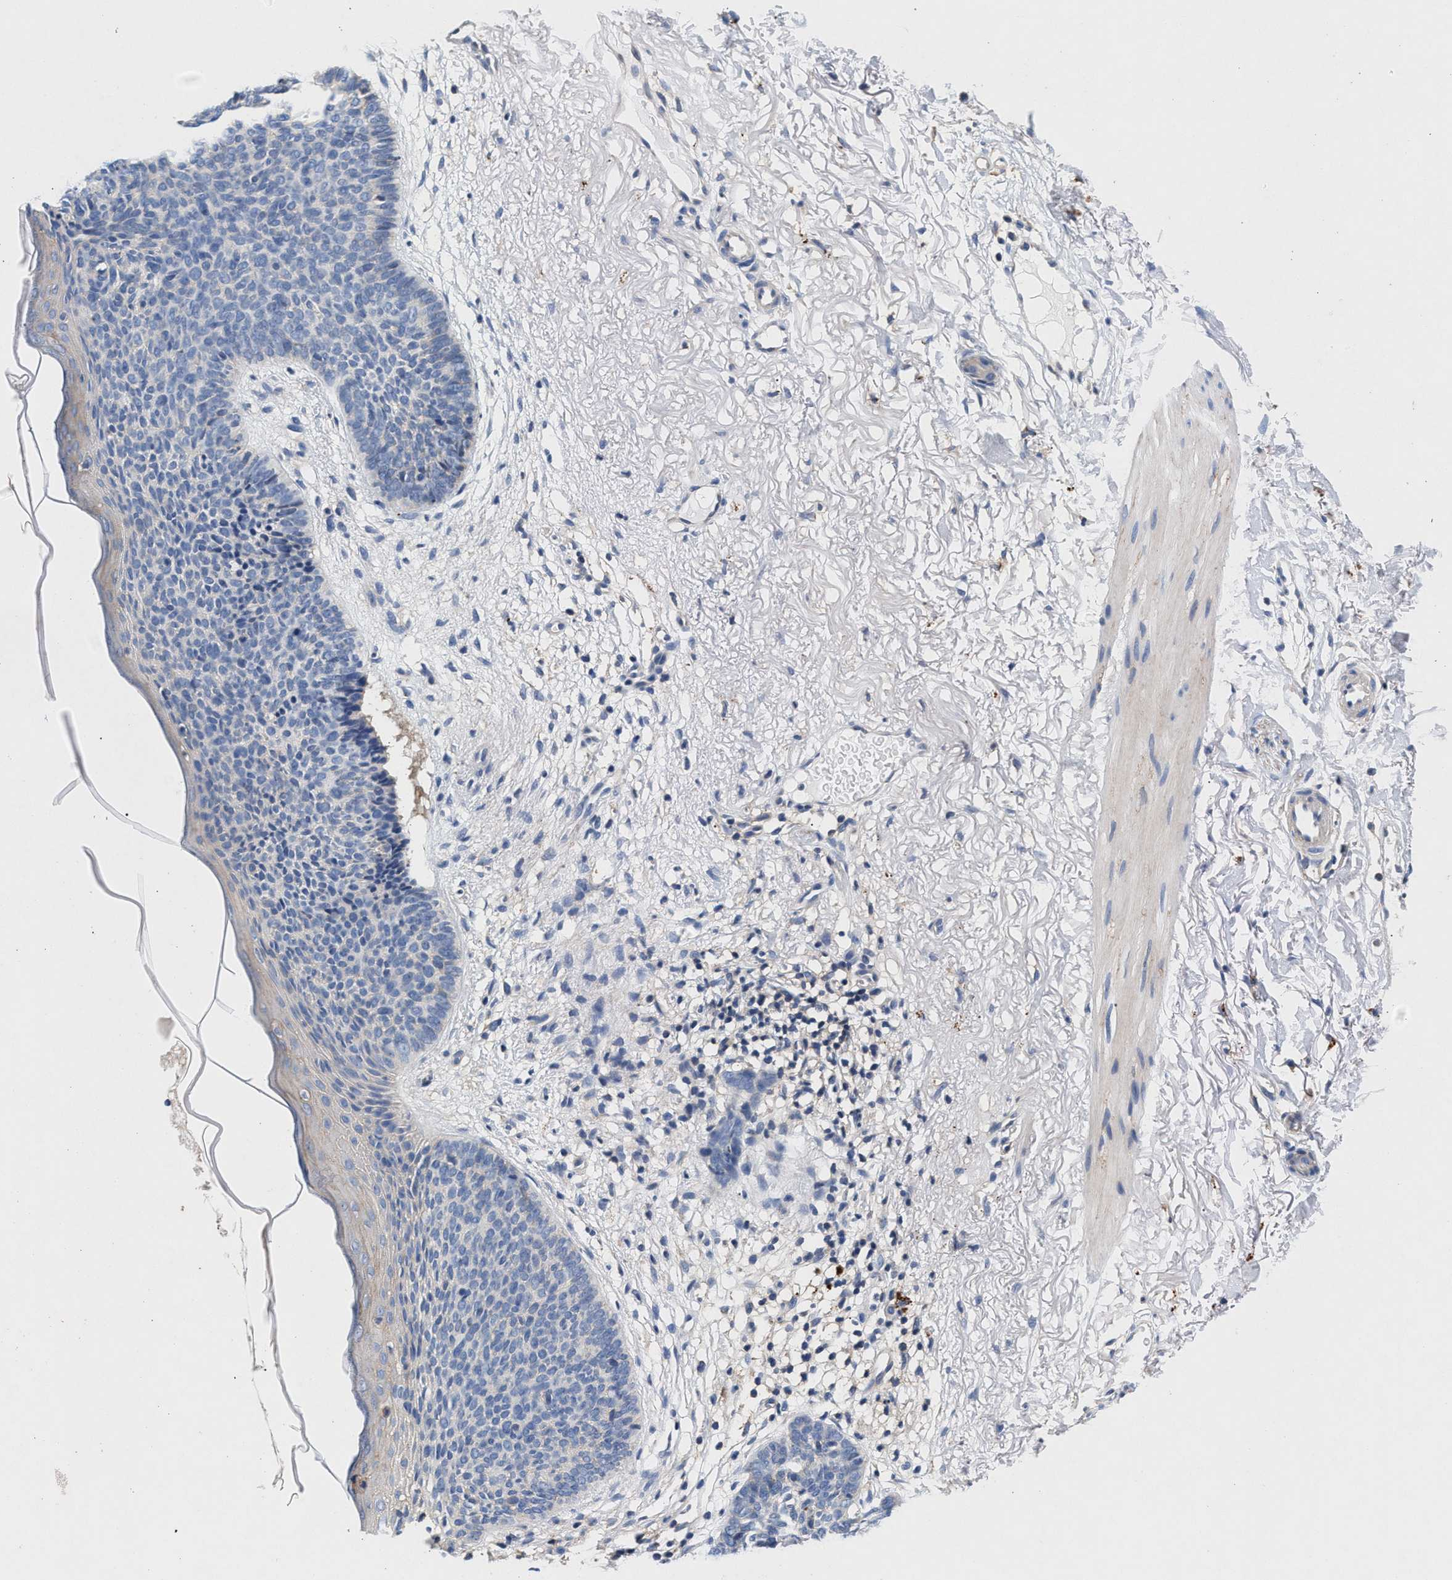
{"staining": {"intensity": "negative", "quantity": "none", "location": "none"}, "tissue": "skin cancer", "cell_type": "Tumor cells", "image_type": "cancer", "snomed": [{"axis": "morphology", "description": "Basal cell carcinoma"}, {"axis": "topography", "description": "Skin"}], "caption": "Tumor cells are negative for protein expression in human skin basal cell carcinoma. Brightfield microscopy of immunohistochemistry stained with DAB (3,3'-diaminobenzidine) (brown) and hematoxylin (blue), captured at high magnification.", "gene": "GNAI3", "patient": {"sex": "female", "age": 70}}